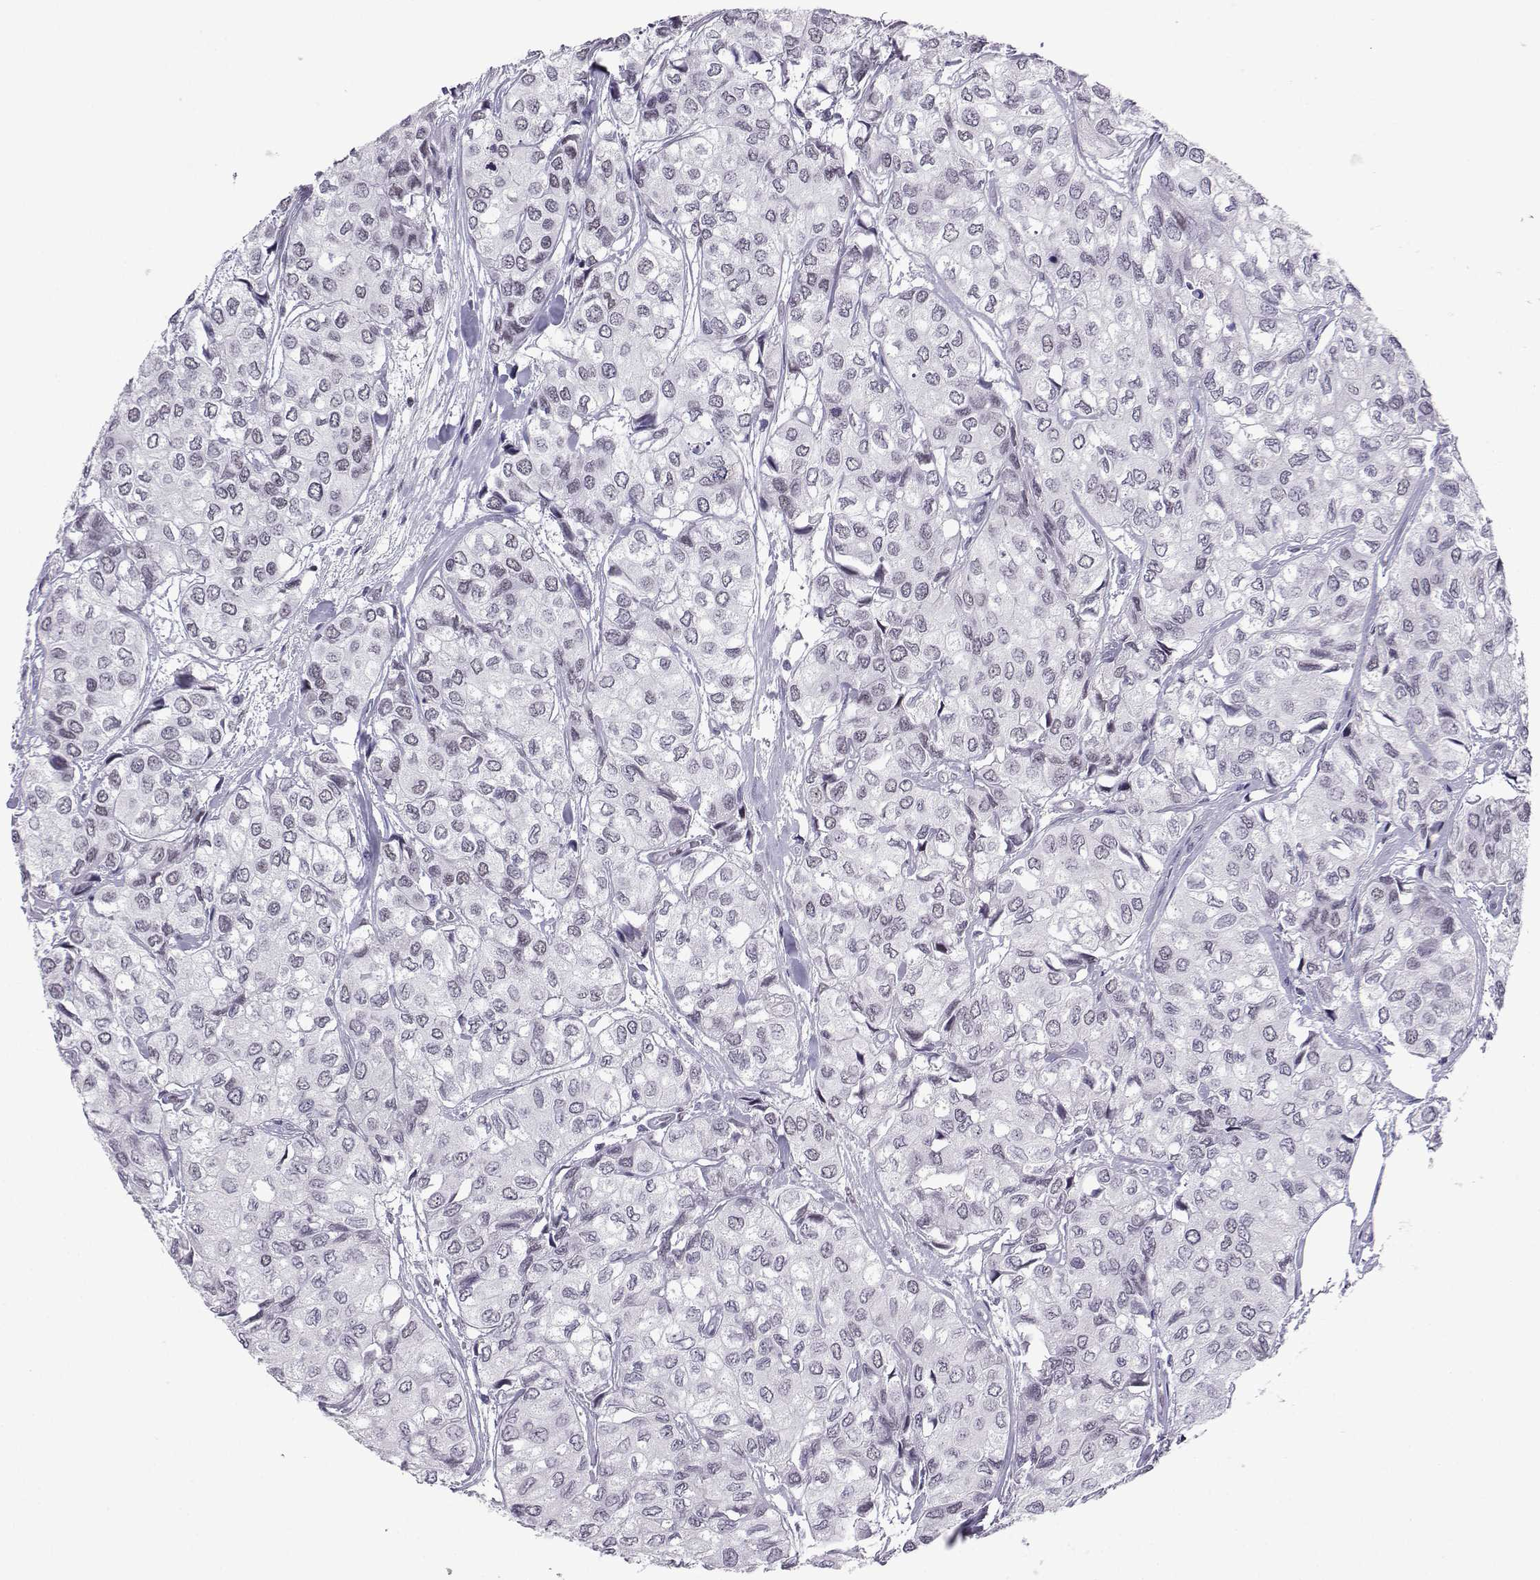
{"staining": {"intensity": "negative", "quantity": "none", "location": "none"}, "tissue": "urothelial cancer", "cell_type": "Tumor cells", "image_type": "cancer", "snomed": [{"axis": "morphology", "description": "Urothelial carcinoma, High grade"}, {"axis": "topography", "description": "Urinary bladder"}], "caption": "DAB (3,3'-diaminobenzidine) immunohistochemical staining of urothelial cancer demonstrates no significant expression in tumor cells.", "gene": "LORICRIN", "patient": {"sex": "male", "age": 73}}